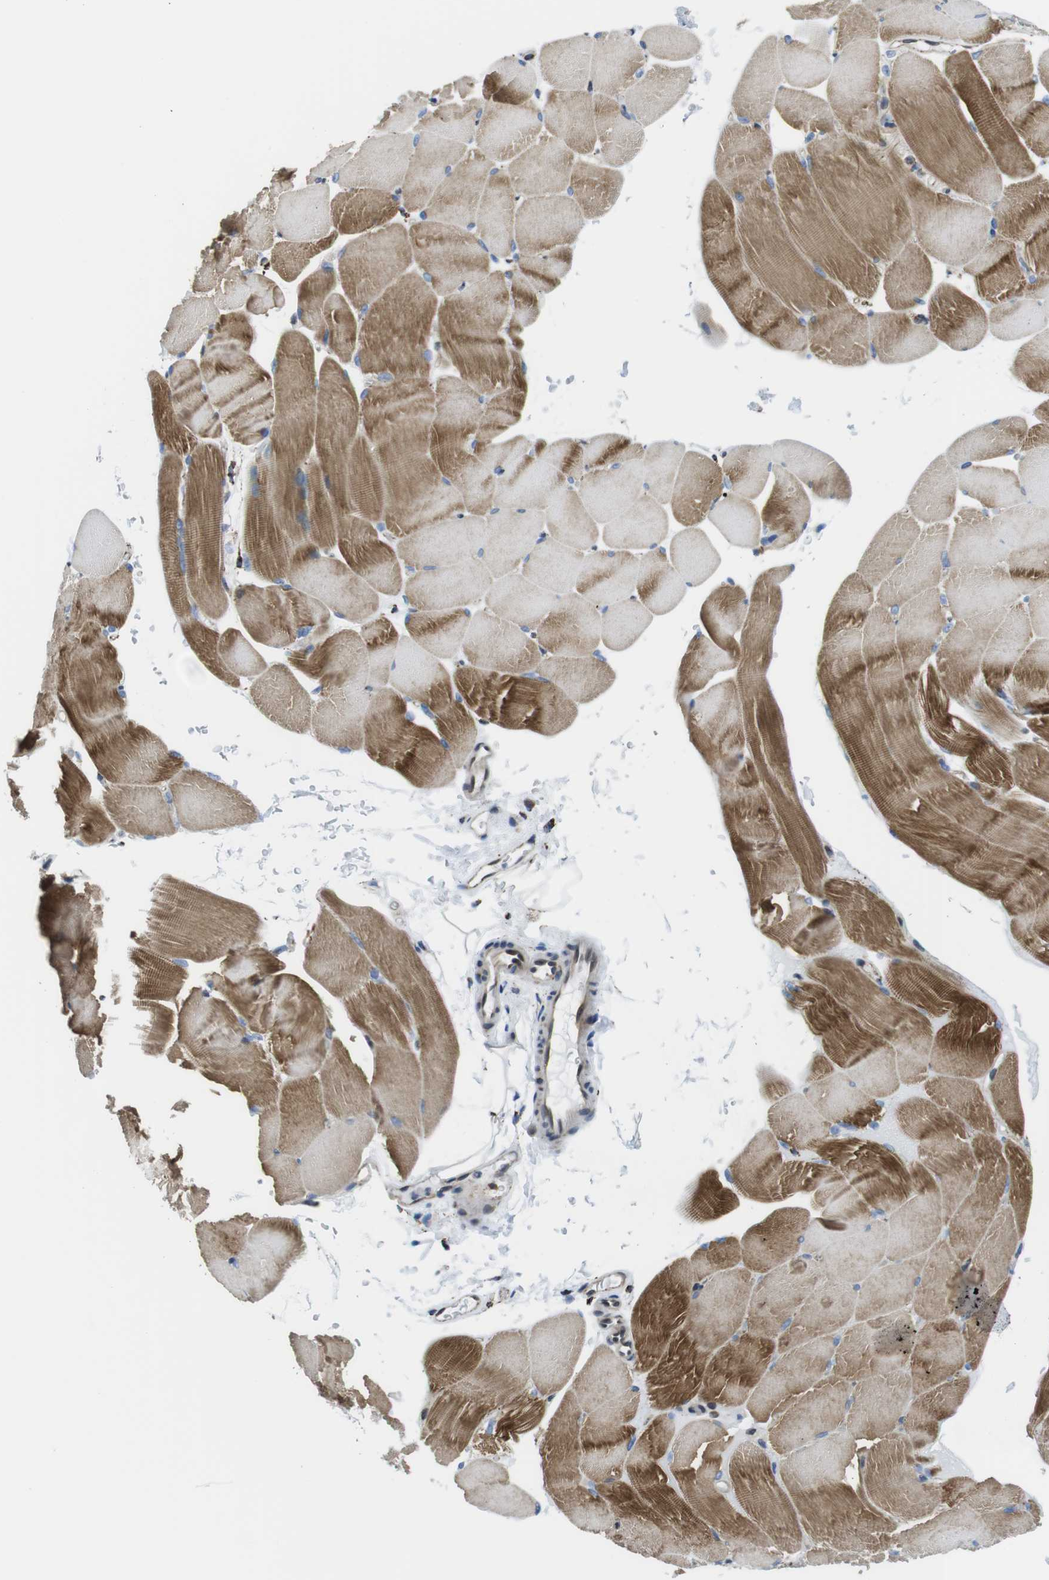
{"staining": {"intensity": "moderate", "quantity": "25%-75%", "location": "cytoplasmic/membranous"}, "tissue": "skeletal muscle", "cell_type": "Myocytes", "image_type": "normal", "snomed": [{"axis": "morphology", "description": "Normal tissue, NOS"}, {"axis": "topography", "description": "Skeletal muscle"}, {"axis": "topography", "description": "Parathyroid gland"}], "caption": "Immunohistochemistry (IHC) (DAB) staining of normal human skeletal muscle shows moderate cytoplasmic/membranous protein expression in about 25%-75% of myocytes.", "gene": "KCNE3", "patient": {"sex": "female", "age": 37}}